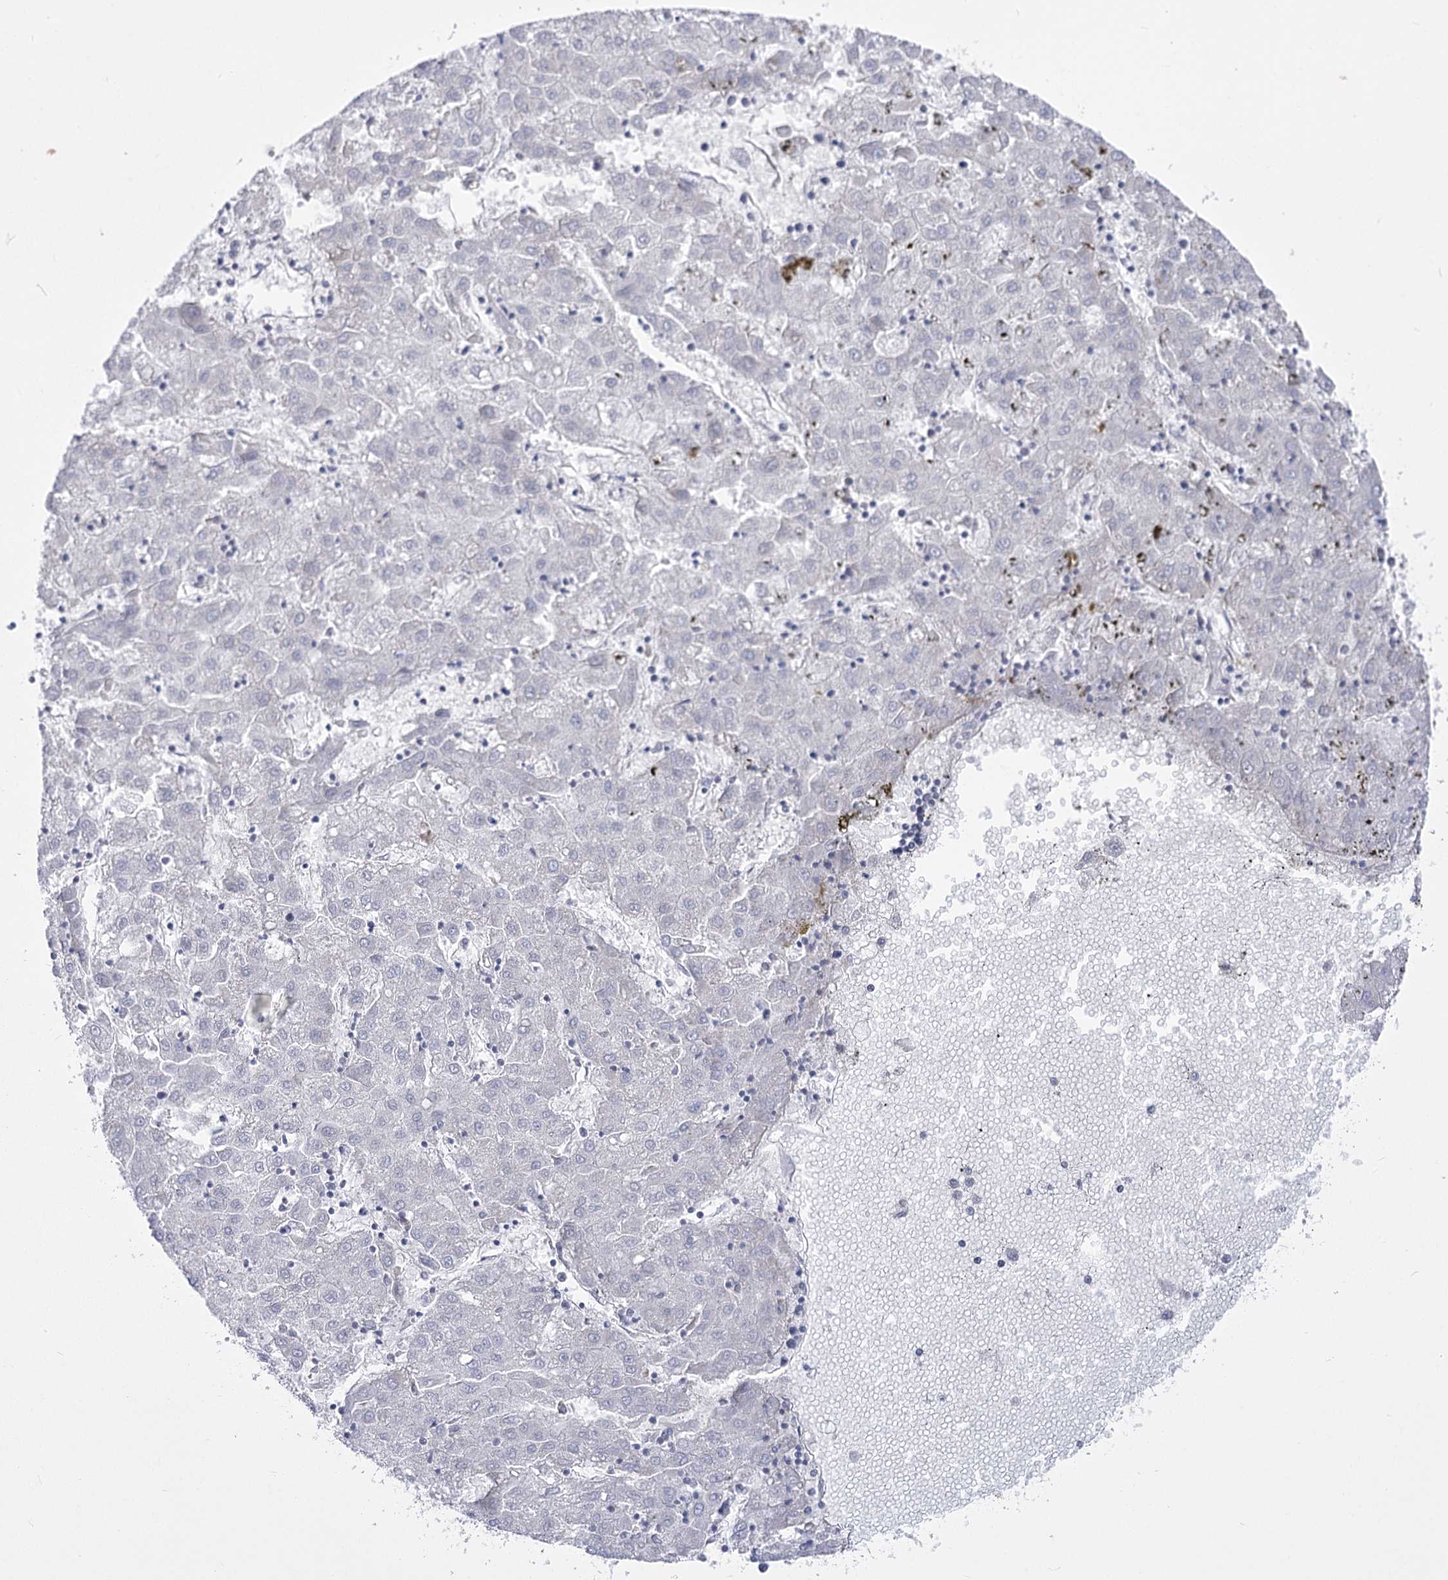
{"staining": {"intensity": "negative", "quantity": "none", "location": "none"}, "tissue": "liver cancer", "cell_type": "Tumor cells", "image_type": "cancer", "snomed": [{"axis": "morphology", "description": "Carcinoma, Hepatocellular, NOS"}, {"axis": "topography", "description": "Liver"}], "caption": "Tumor cells show no significant protein positivity in liver hepatocellular carcinoma.", "gene": "PDHB", "patient": {"sex": "male", "age": 72}}